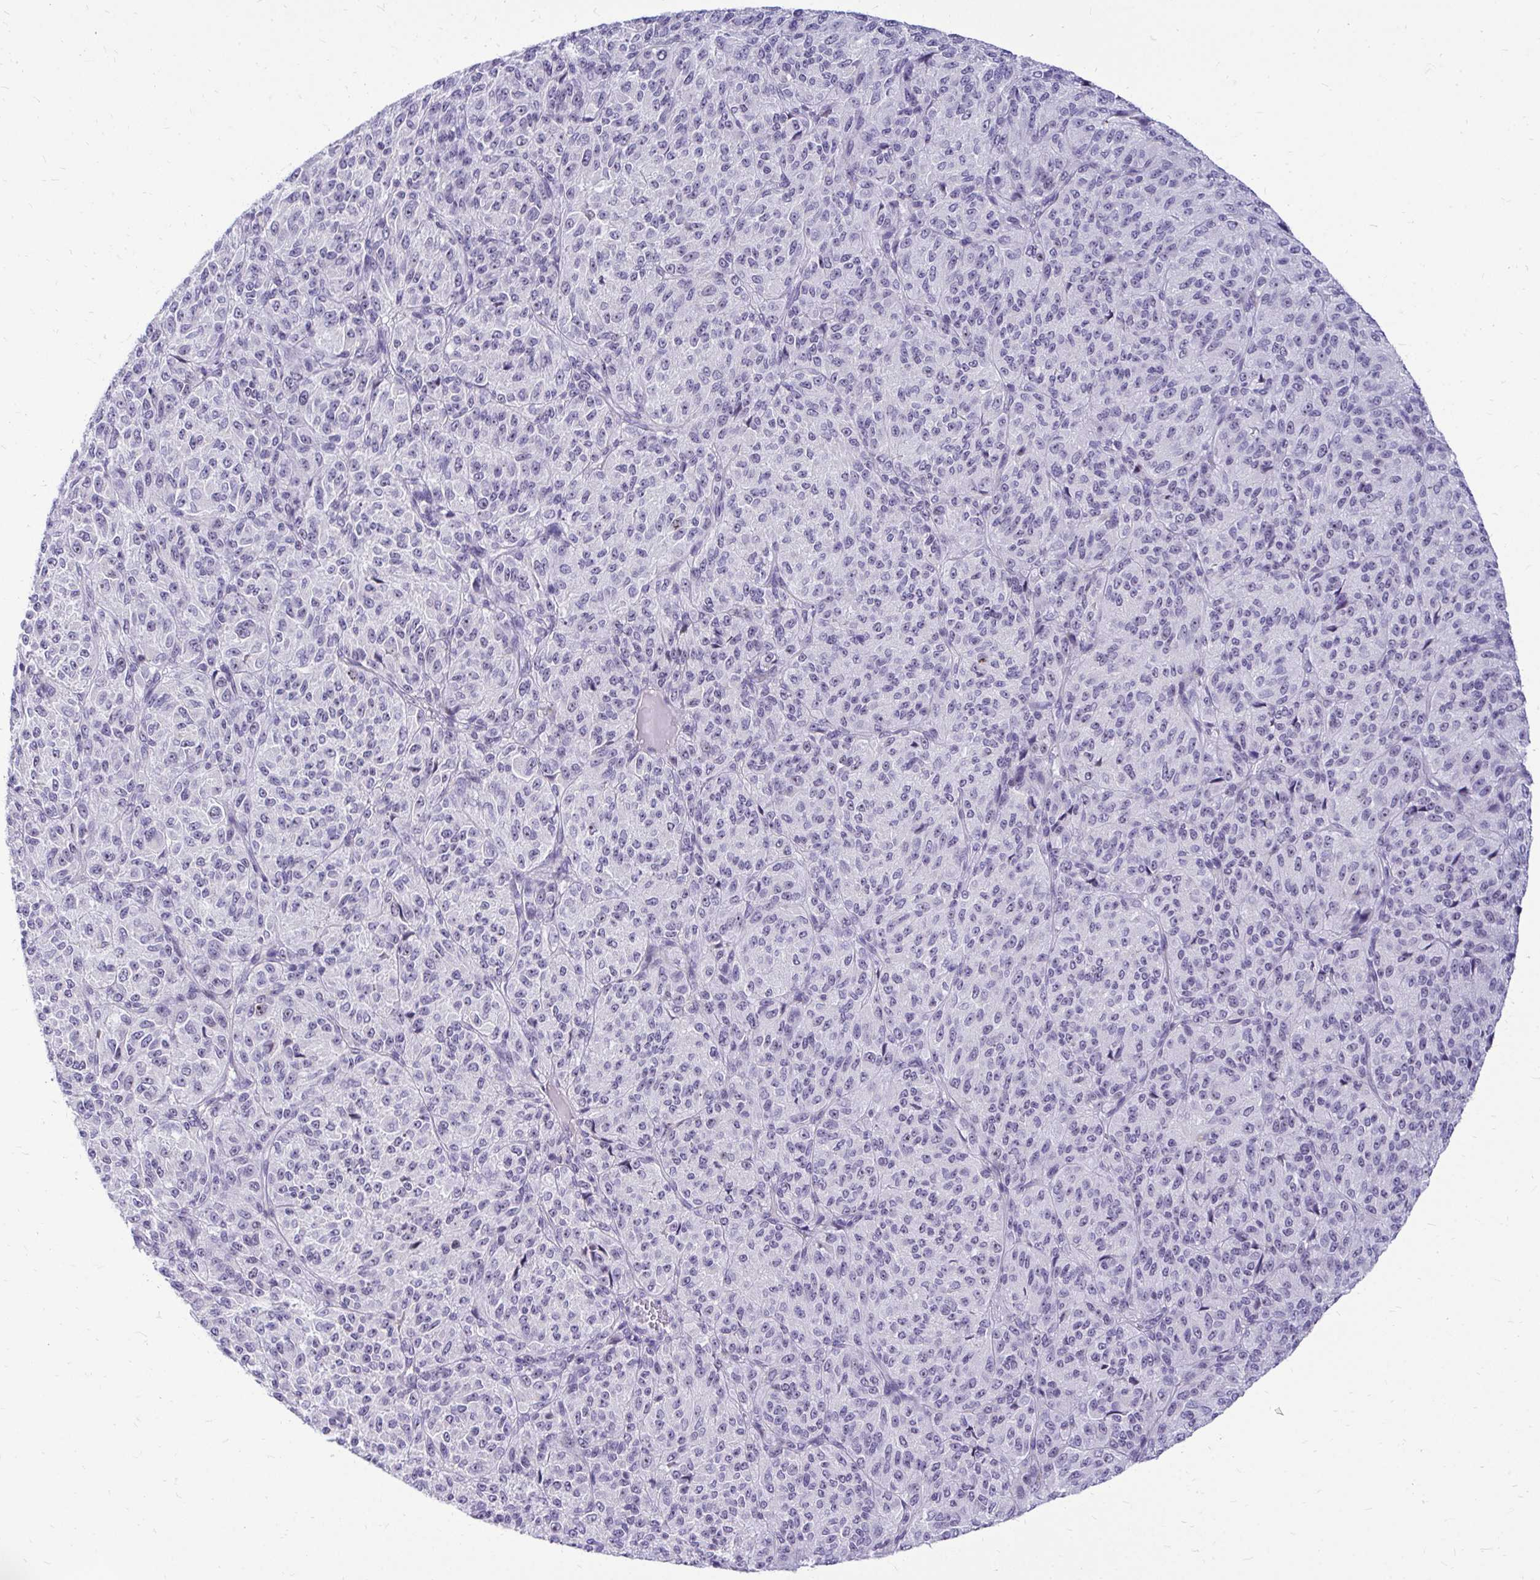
{"staining": {"intensity": "negative", "quantity": "none", "location": "none"}, "tissue": "melanoma", "cell_type": "Tumor cells", "image_type": "cancer", "snomed": [{"axis": "morphology", "description": "Malignant melanoma, Metastatic site"}, {"axis": "topography", "description": "Brain"}], "caption": "Human malignant melanoma (metastatic site) stained for a protein using immunohistochemistry demonstrates no expression in tumor cells.", "gene": "NIFK", "patient": {"sex": "female", "age": 56}}